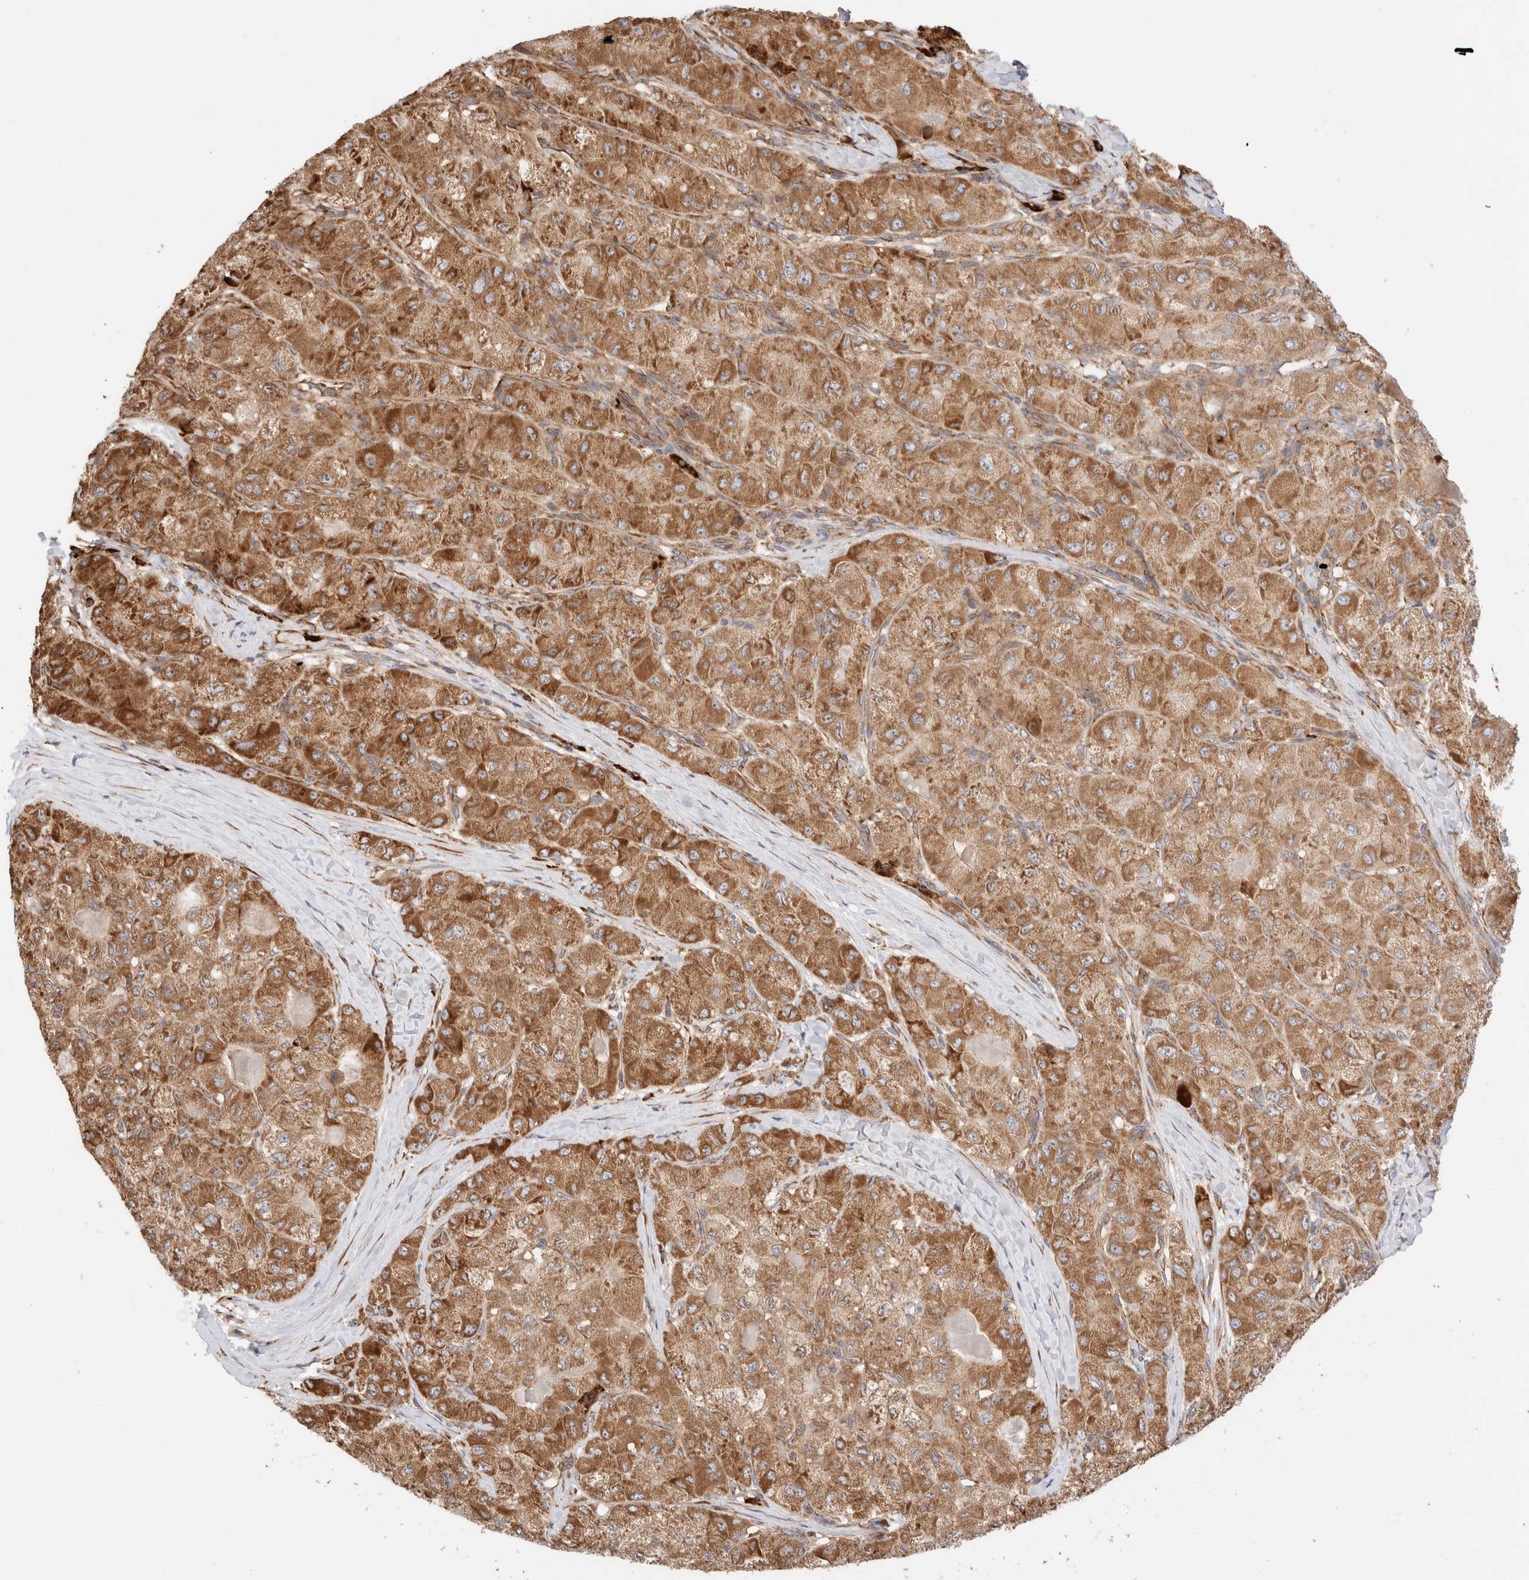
{"staining": {"intensity": "moderate", "quantity": ">75%", "location": "cytoplasmic/membranous"}, "tissue": "liver cancer", "cell_type": "Tumor cells", "image_type": "cancer", "snomed": [{"axis": "morphology", "description": "Carcinoma, Hepatocellular, NOS"}, {"axis": "topography", "description": "Liver"}], "caption": "Protein expression by immunohistochemistry (IHC) shows moderate cytoplasmic/membranous expression in about >75% of tumor cells in liver cancer (hepatocellular carcinoma). (Stains: DAB in brown, nuclei in blue, Microscopy: brightfield microscopy at high magnification).", "gene": "UTS2B", "patient": {"sex": "male", "age": 80}}